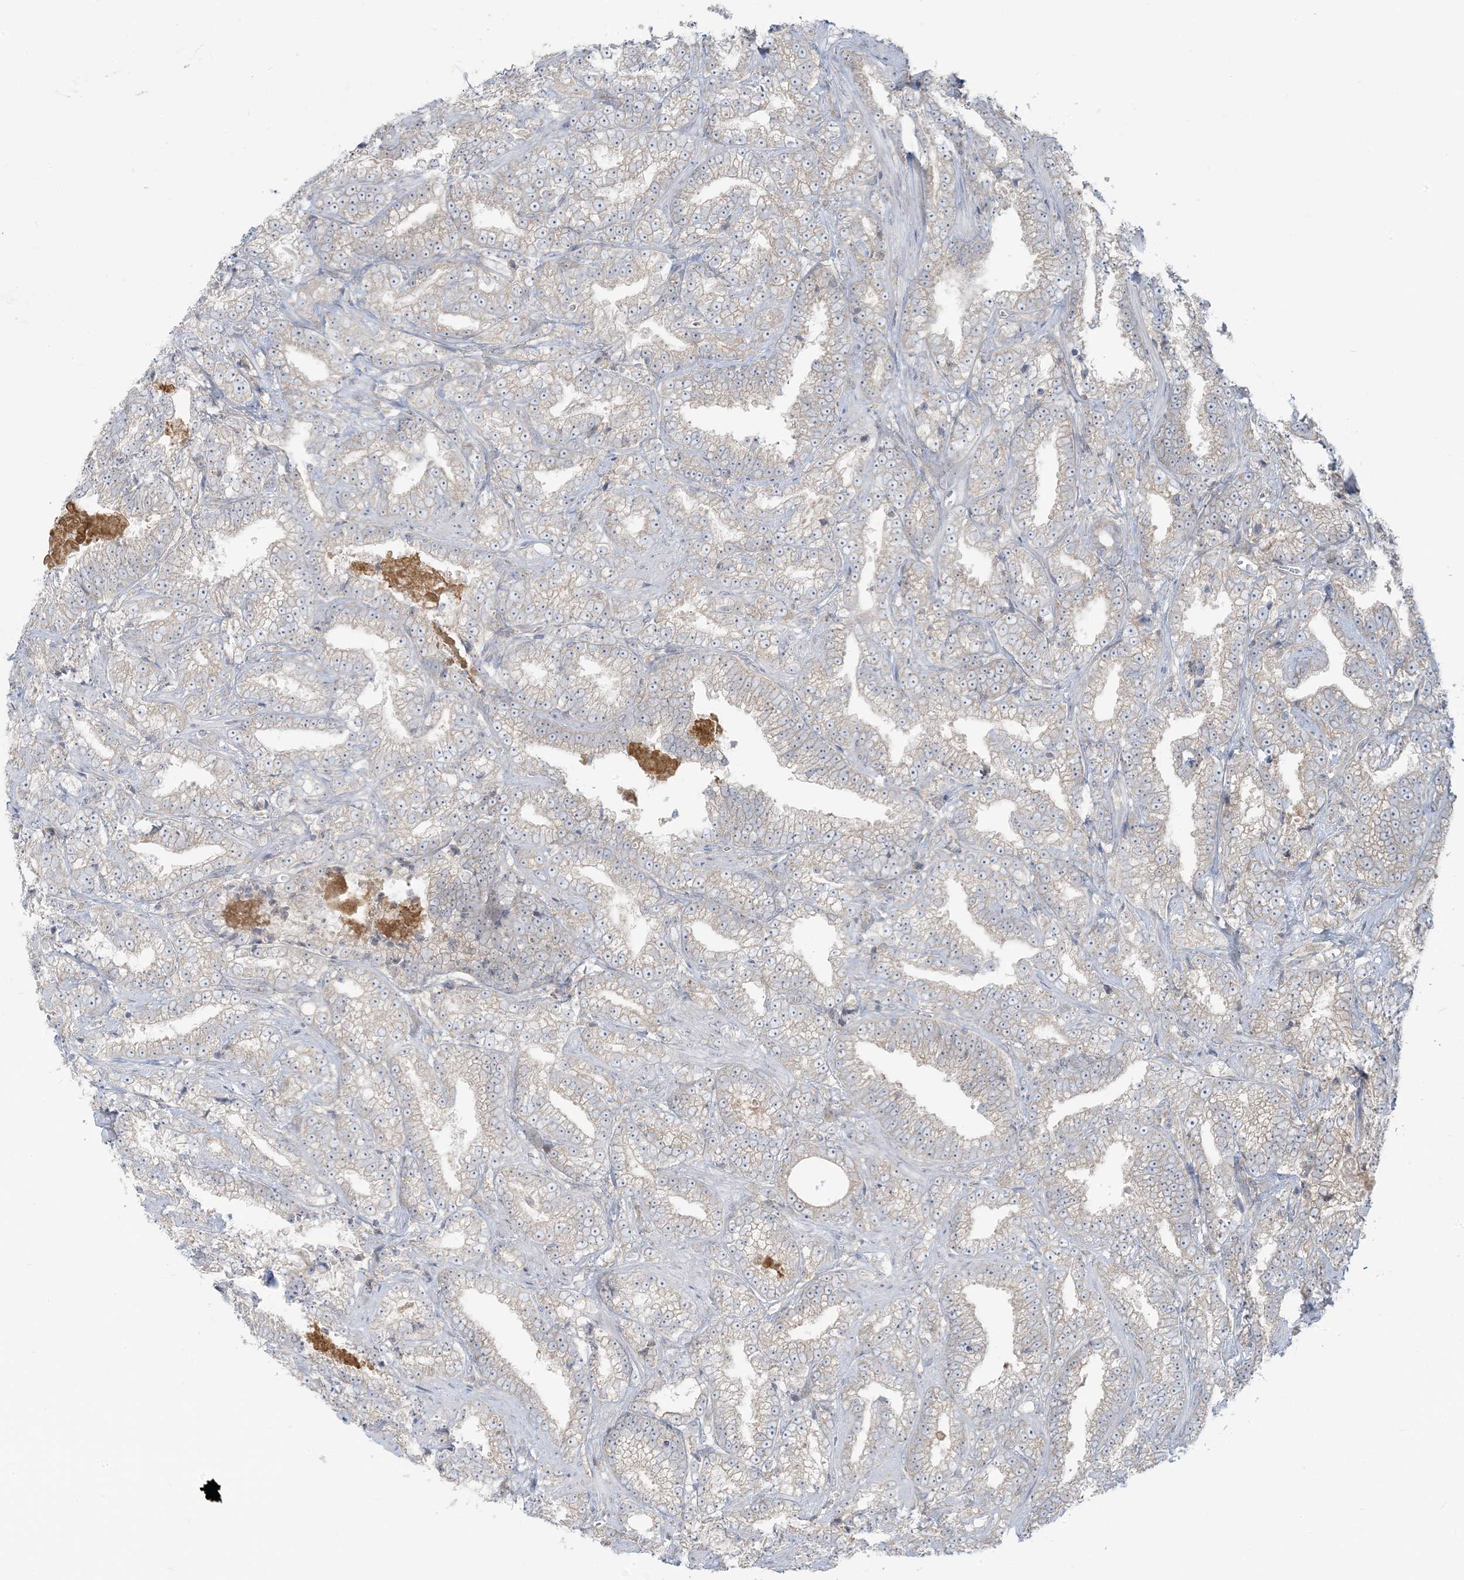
{"staining": {"intensity": "weak", "quantity": "25%-75%", "location": "cytoplasmic/membranous"}, "tissue": "prostate cancer", "cell_type": "Tumor cells", "image_type": "cancer", "snomed": [{"axis": "morphology", "description": "Adenocarcinoma, High grade"}, {"axis": "topography", "description": "Prostate and seminal vesicle, NOS"}], "caption": "Protein positivity by immunohistochemistry (IHC) exhibits weak cytoplasmic/membranous expression in approximately 25%-75% of tumor cells in prostate cancer. The protein is shown in brown color, while the nuclei are stained blue.", "gene": "EEFSEC", "patient": {"sex": "male", "age": 67}}